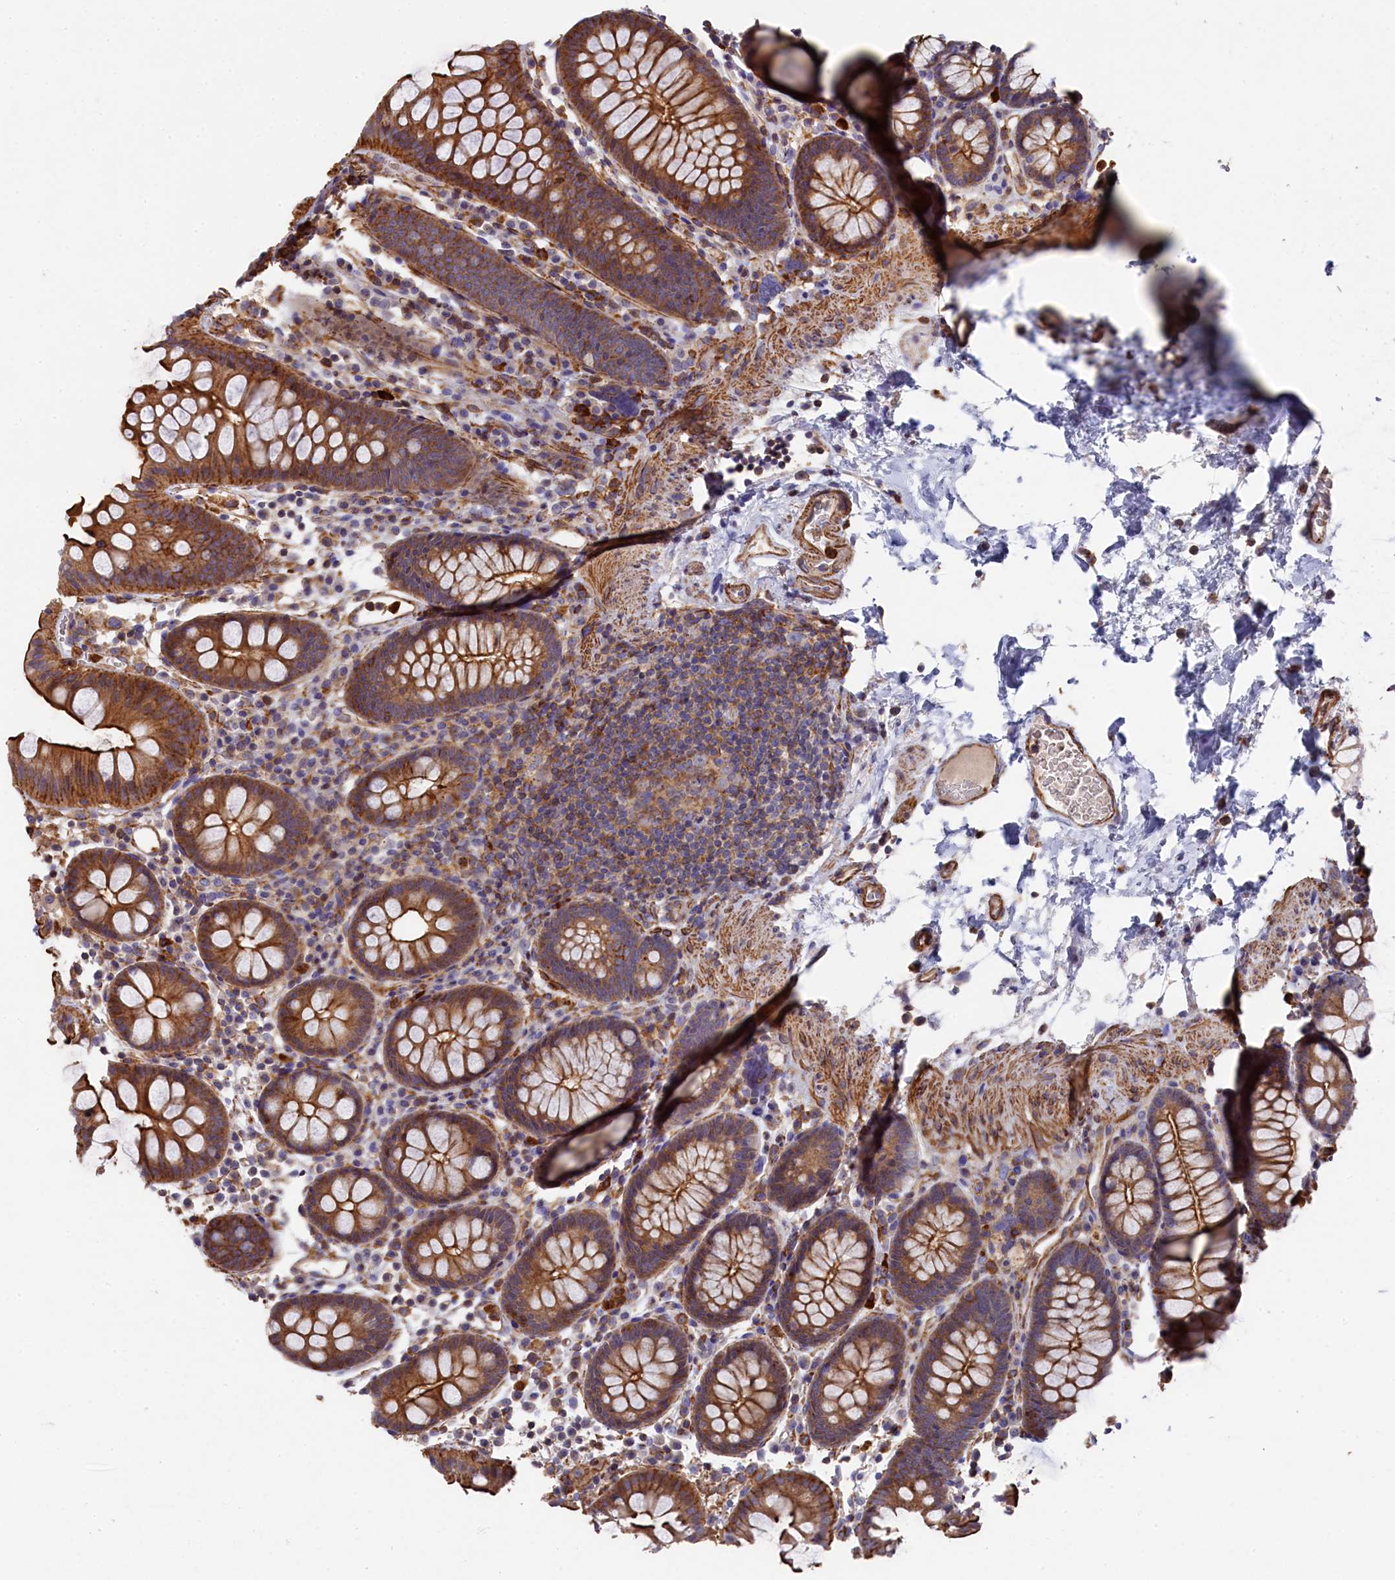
{"staining": {"intensity": "moderate", "quantity": "25%-75%", "location": "cytoplasmic/membranous"}, "tissue": "colon", "cell_type": "Endothelial cells", "image_type": "normal", "snomed": [{"axis": "morphology", "description": "Normal tissue, NOS"}, {"axis": "topography", "description": "Colon"}], "caption": "Endothelial cells show medium levels of moderate cytoplasmic/membranous positivity in about 25%-75% of cells in benign colon.", "gene": "RAPSN", "patient": {"sex": "male", "age": 75}}